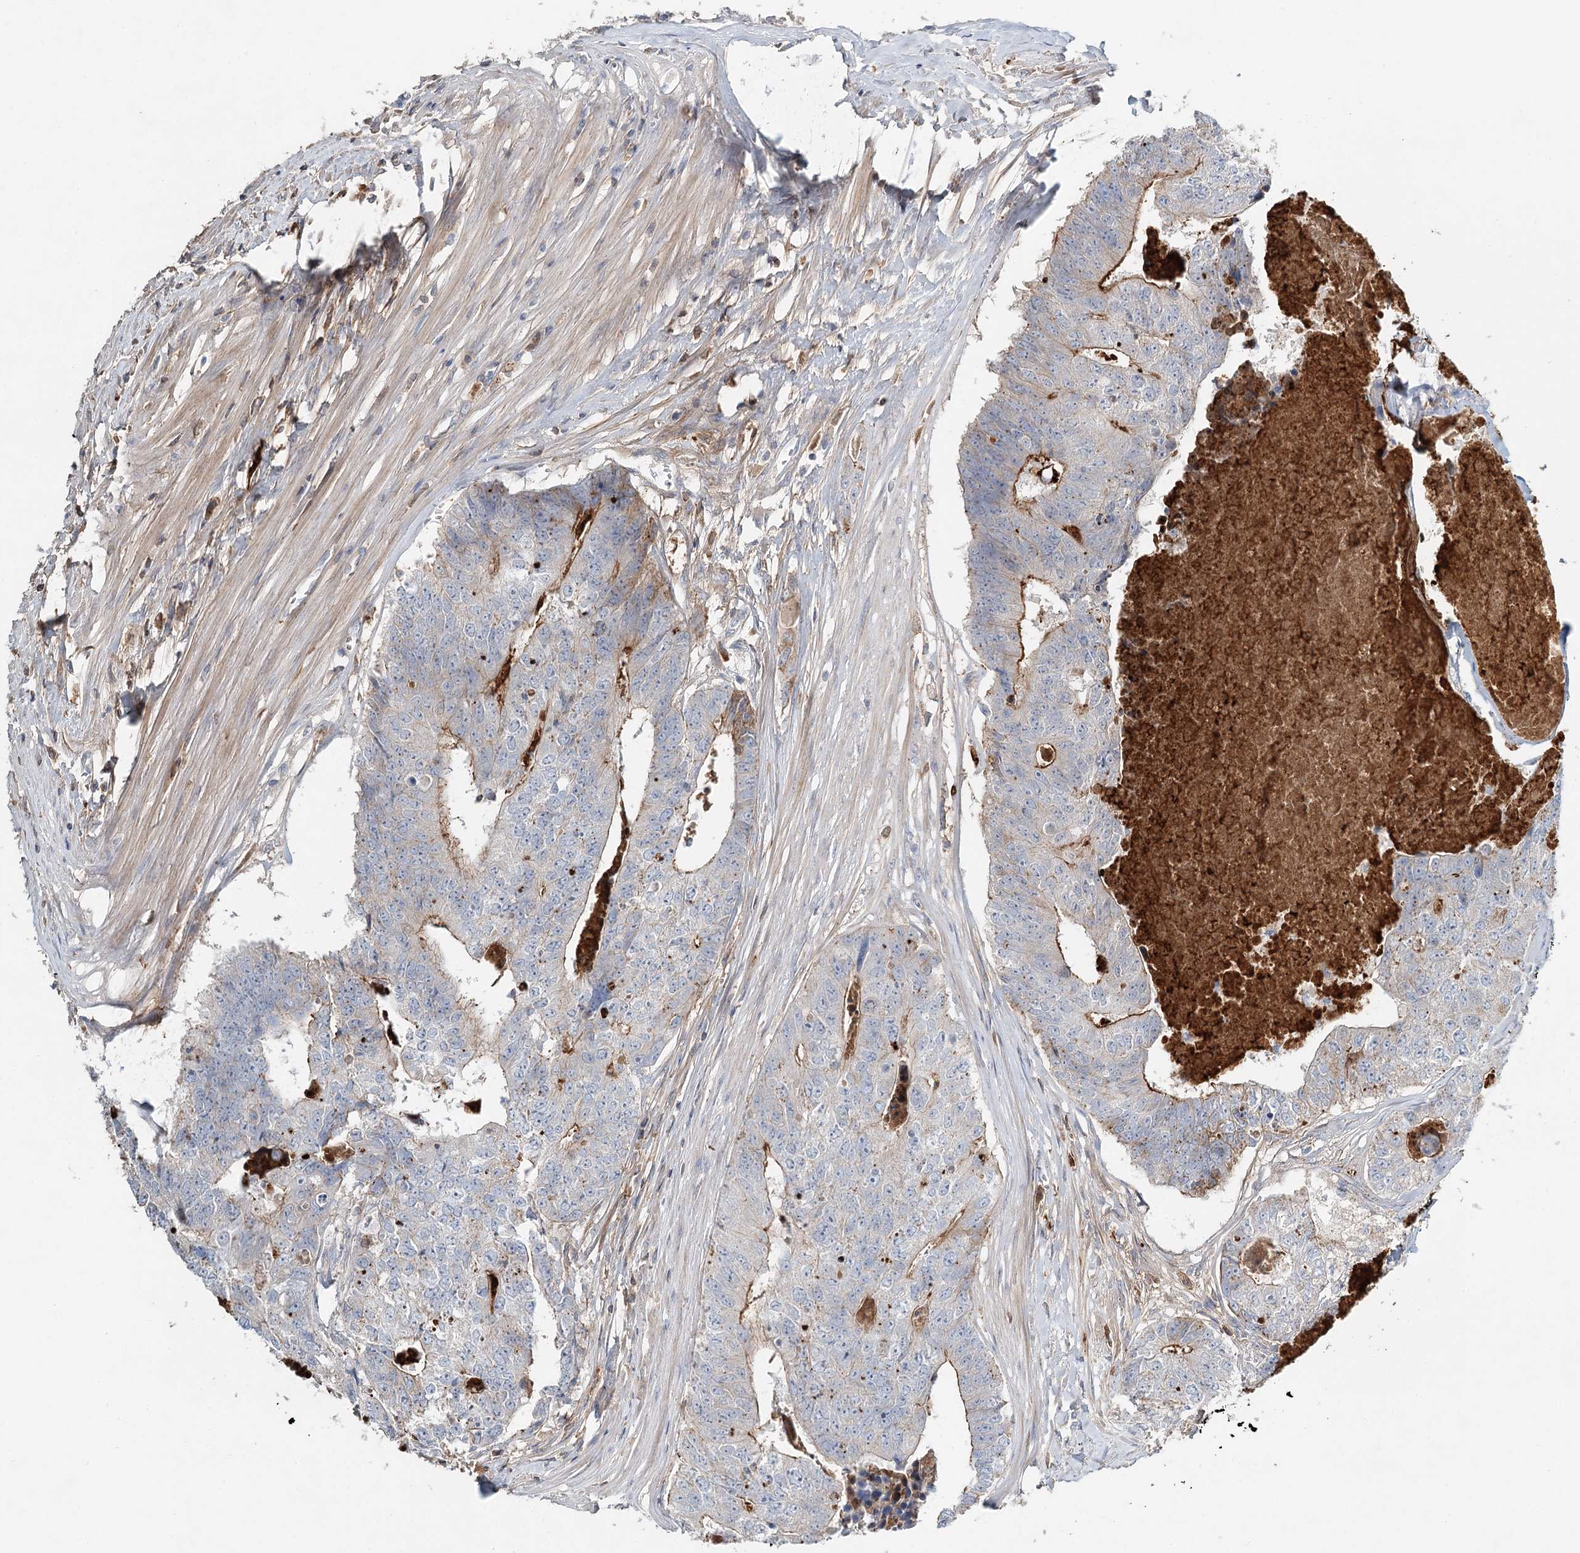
{"staining": {"intensity": "moderate", "quantity": "<25%", "location": "cytoplasmic/membranous"}, "tissue": "colorectal cancer", "cell_type": "Tumor cells", "image_type": "cancer", "snomed": [{"axis": "morphology", "description": "Adenocarcinoma, NOS"}, {"axis": "topography", "description": "Colon"}], "caption": "The photomicrograph shows immunohistochemical staining of adenocarcinoma (colorectal). There is moderate cytoplasmic/membranous positivity is identified in about <25% of tumor cells.", "gene": "ALKBH8", "patient": {"sex": "female", "age": 67}}